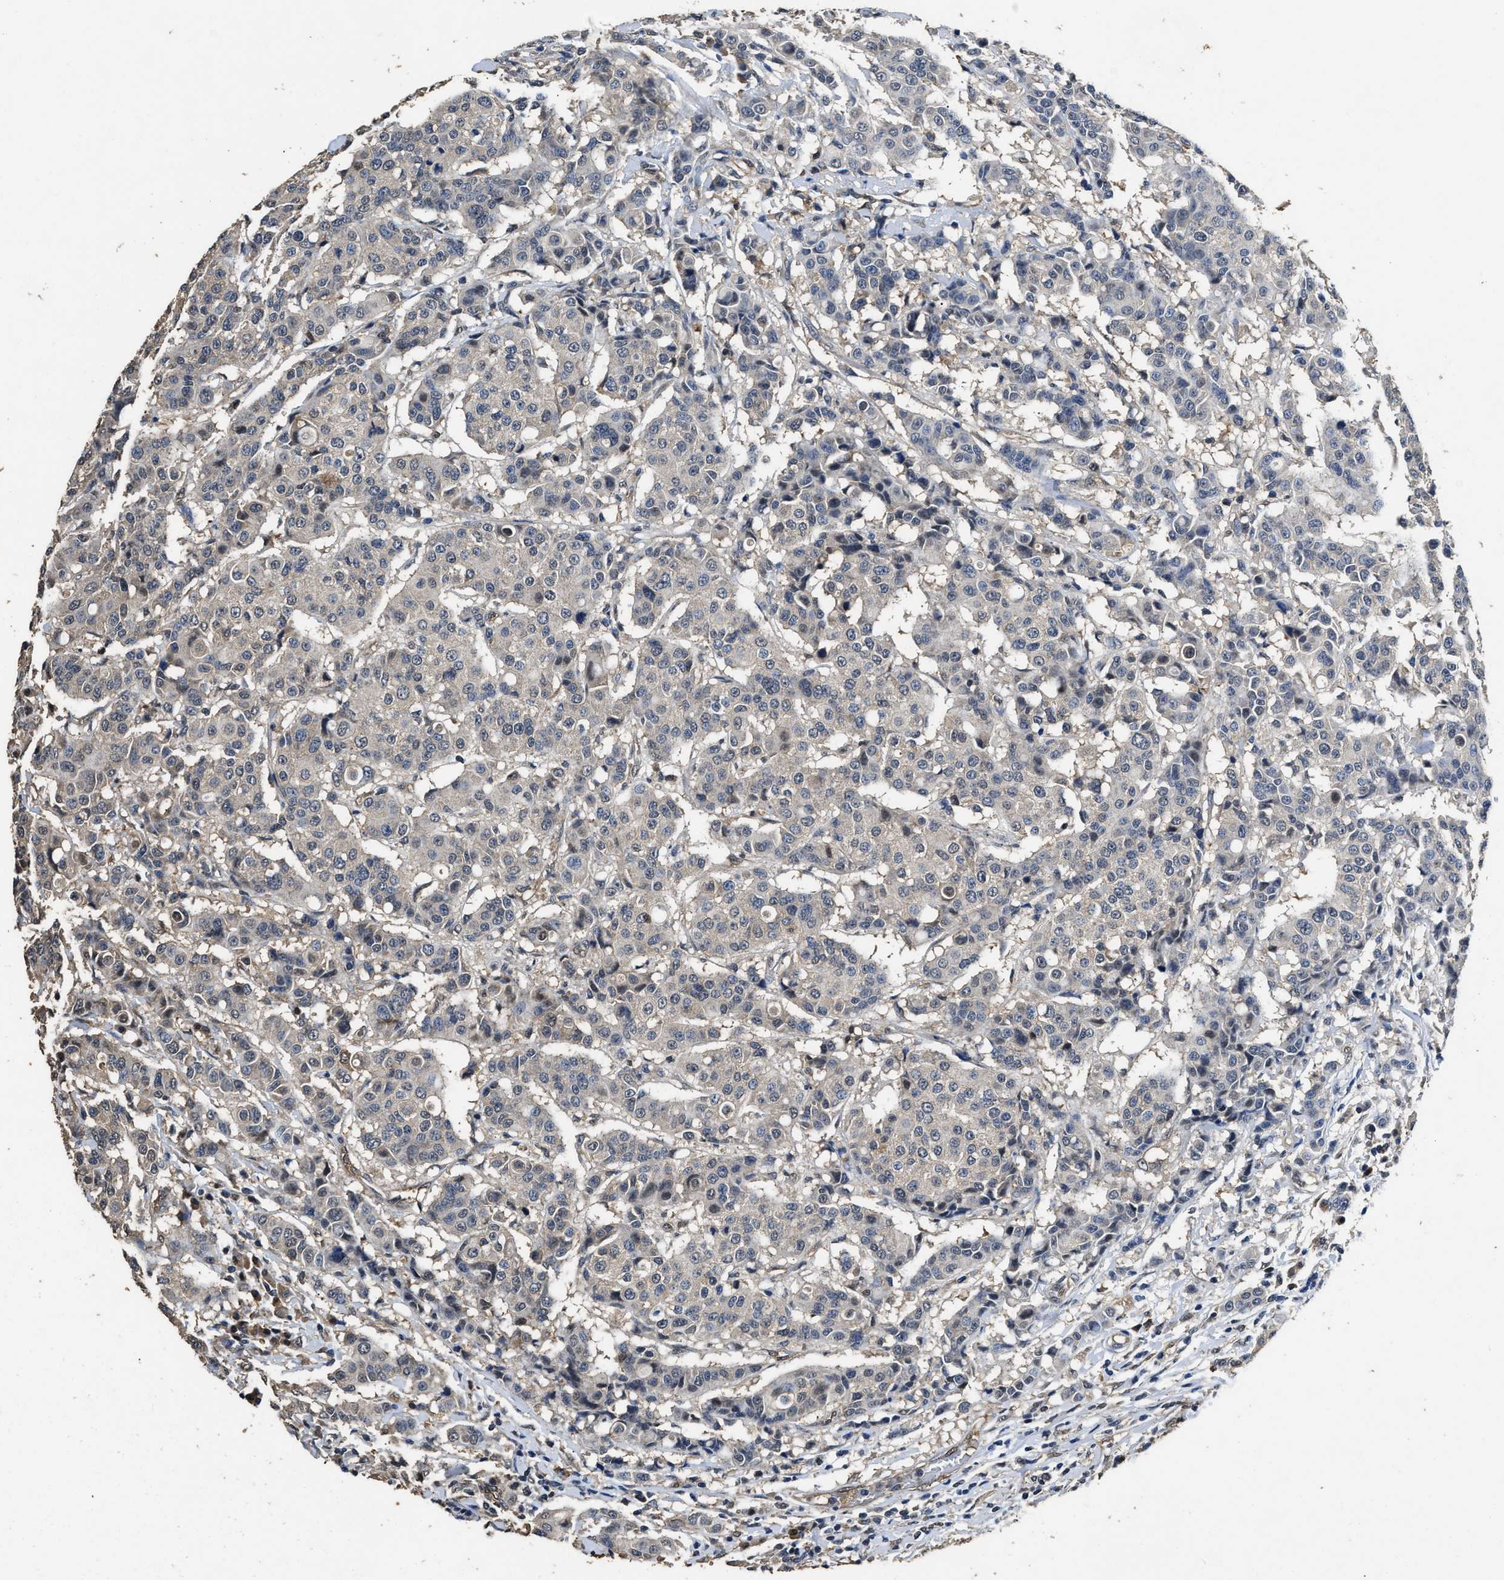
{"staining": {"intensity": "negative", "quantity": "none", "location": "none"}, "tissue": "breast cancer", "cell_type": "Tumor cells", "image_type": "cancer", "snomed": [{"axis": "morphology", "description": "Duct carcinoma"}, {"axis": "topography", "description": "Breast"}], "caption": "Immunohistochemistry micrograph of neoplastic tissue: human breast cancer stained with DAB displays no significant protein staining in tumor cells.", "gene": "YWHAE", "patient": {"sex": "female", "age": 27}}